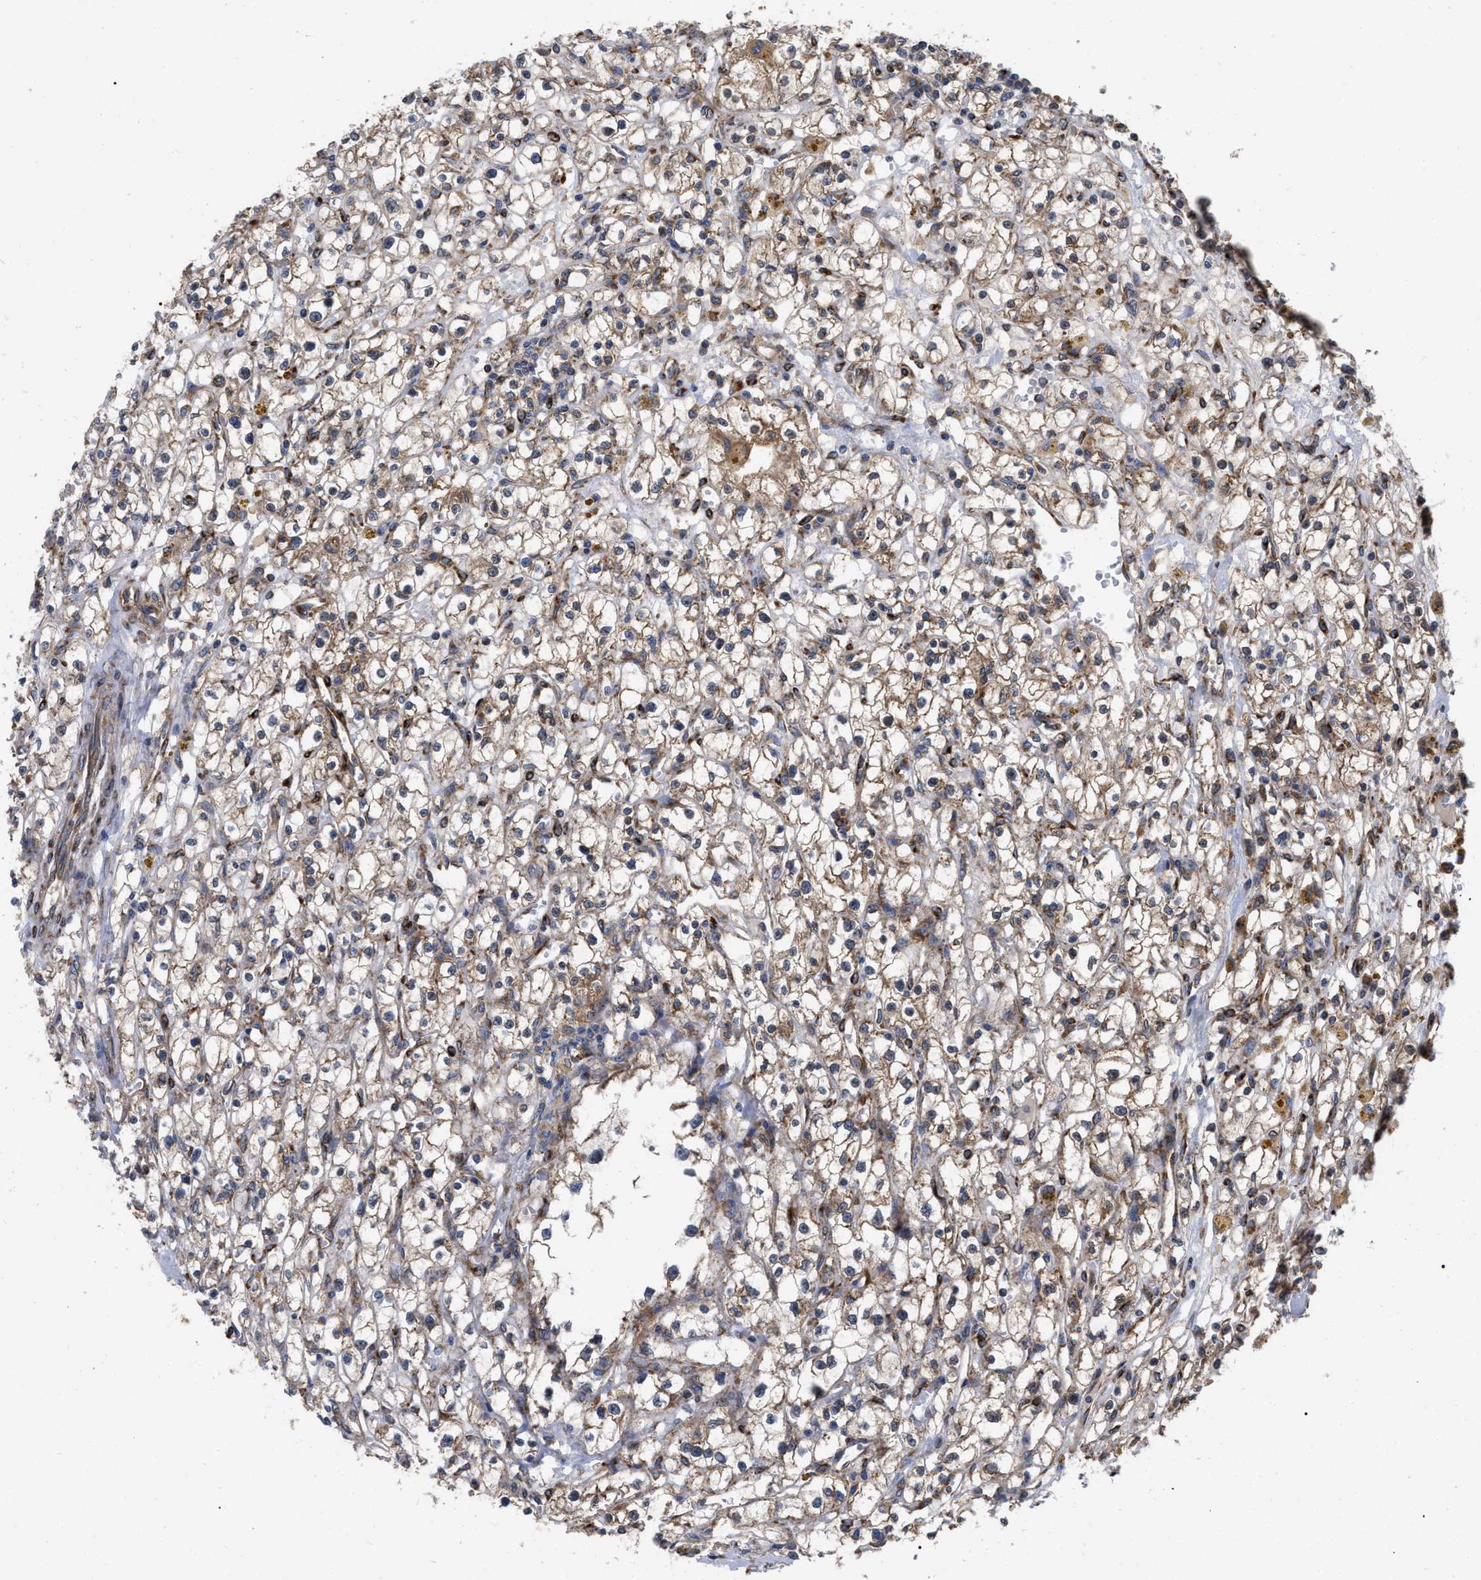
{"staining": {"intensity": "moderate", "quantity": ">75%", "location": "cytoplasmic/membranous"}, "tissue": "renal cancer", "cell_type": "Tumor cells", "image_type": "cancer", "snomed": [{"axis": "morphology", "description": "Adenocarcinoma, NOS"}, {"axis": "topography", "description": "Kidney"}], "caption": "Renal adenocarcinoma stained with a protein marker demonstrates moderate staining in tumor cells.", "gene": "FAM120A", "patient": {"sex": "male", "age": 56}}